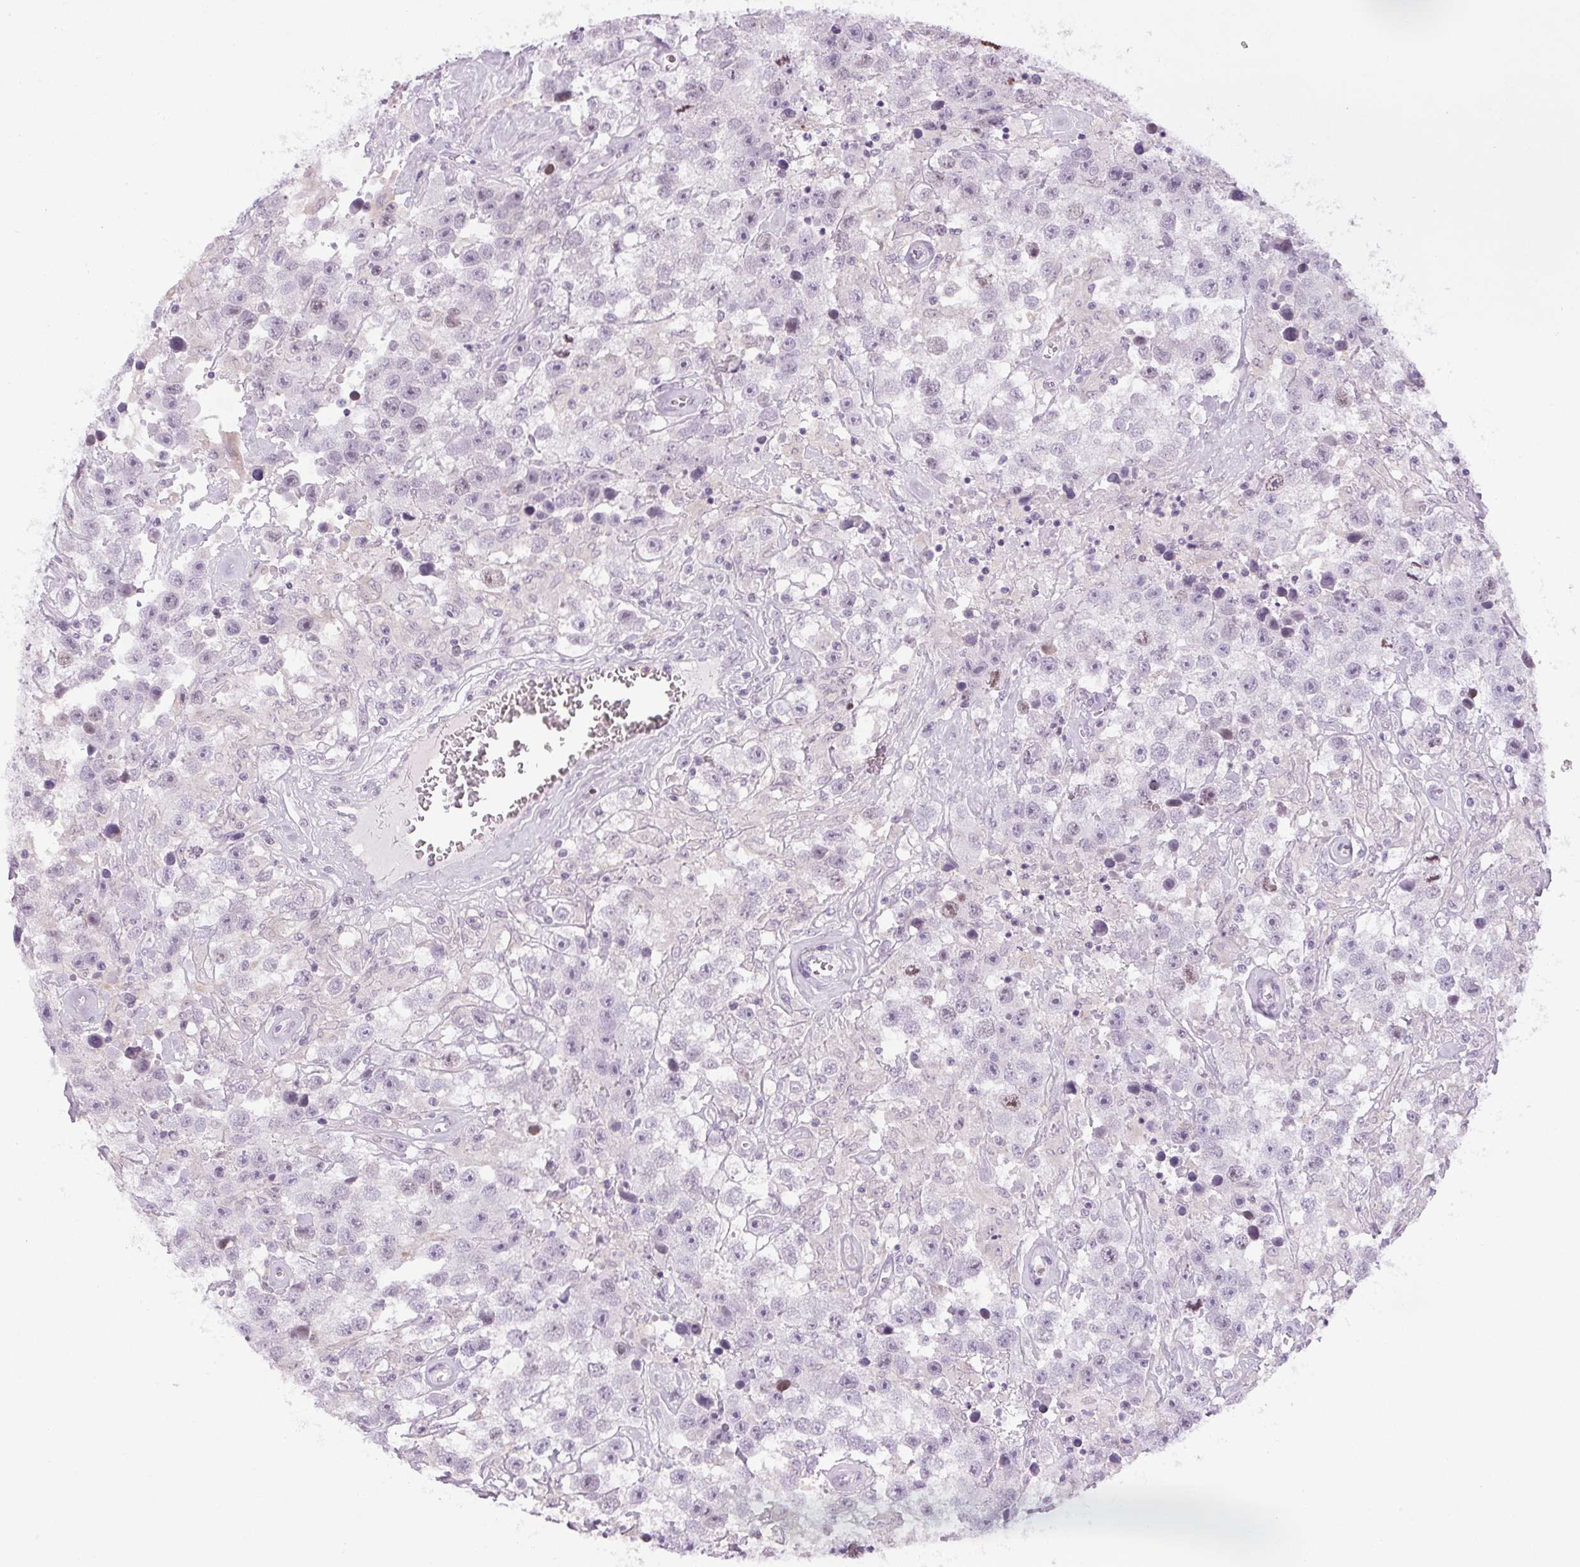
{"staining": {"intensity": "negative", "quantity": "none", "location": "none"}, "tissue": "testis cancer", "cell_type": "Tumor cells", "image_type": "cancer", "snomed": [{"axis": "morphology", "description": "Seminoma, NOS"}, {"axis": "topography", "description": "Testis"}], "caption": "Immunohistochemistry image of neoplastic tissue: testis cancer stained with DAB displays no significant protein staining in tumor cells. The staining is performed using DAB (3,3'-diaminobenzidine) brown chromogen with nuclei counter-stained in using hematoxylin.", "gene": "SMIM6", "patient": {"sex": "male", "age": 43}}